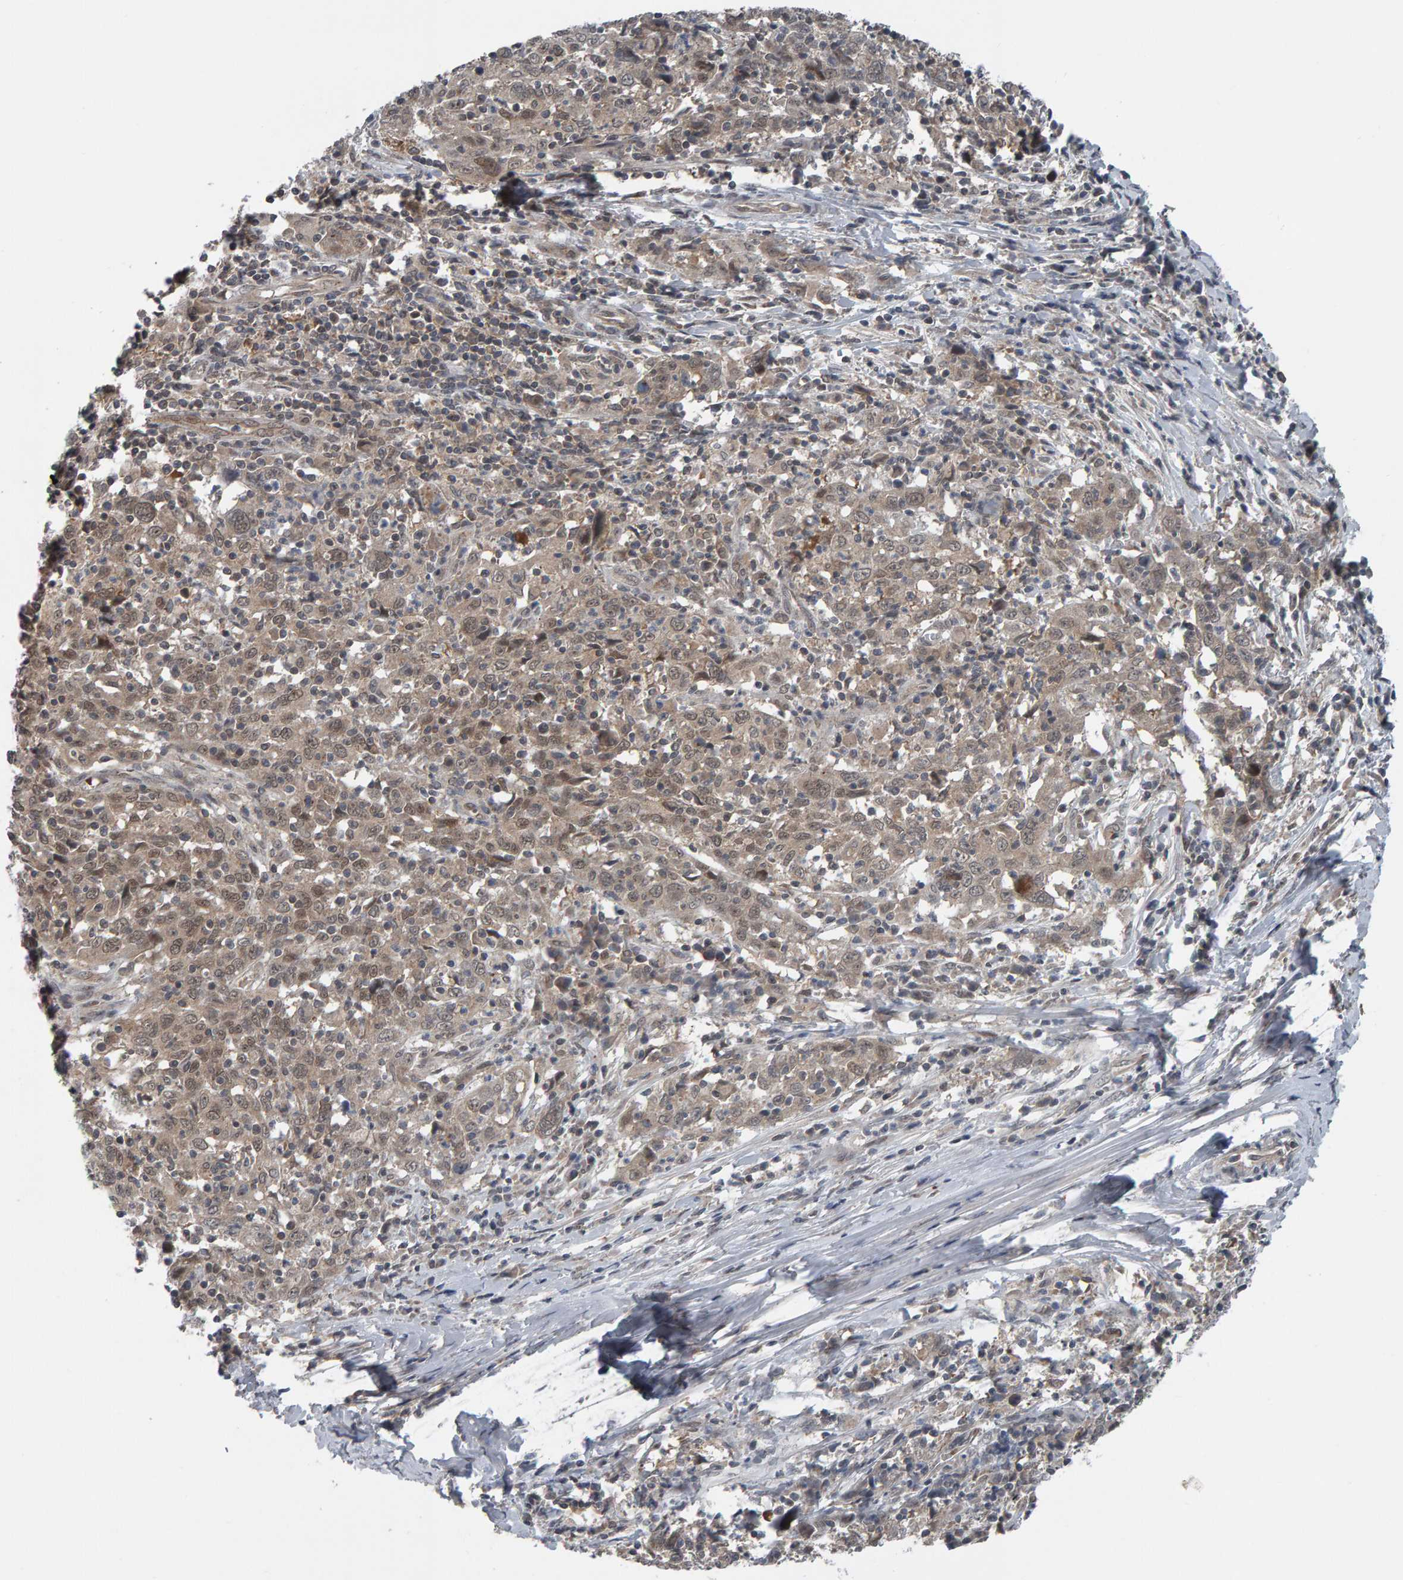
{"staining": {"intensity": "weak", "quantity": "25%-75%", "location": "cytoplasmic/membranous,nuclear"}, "tissue": "cervical cancer", "cell_type": "Tumor cells", "image_type": "cancer", "snomed": [{"axis": "morphology", "description": "Squamous cell carcinoma, NOS"}, {"axis": "topography", "description": "Cervix"}], "caption": "Tumor cells reveal low levels of weak cytoplasmic/membranous and nuclear staining in about 25%-75% of cells in human cervical squamous cell carcinoma.", "gene": "COASY", "patient": {"sex": "female", "age": 46}}